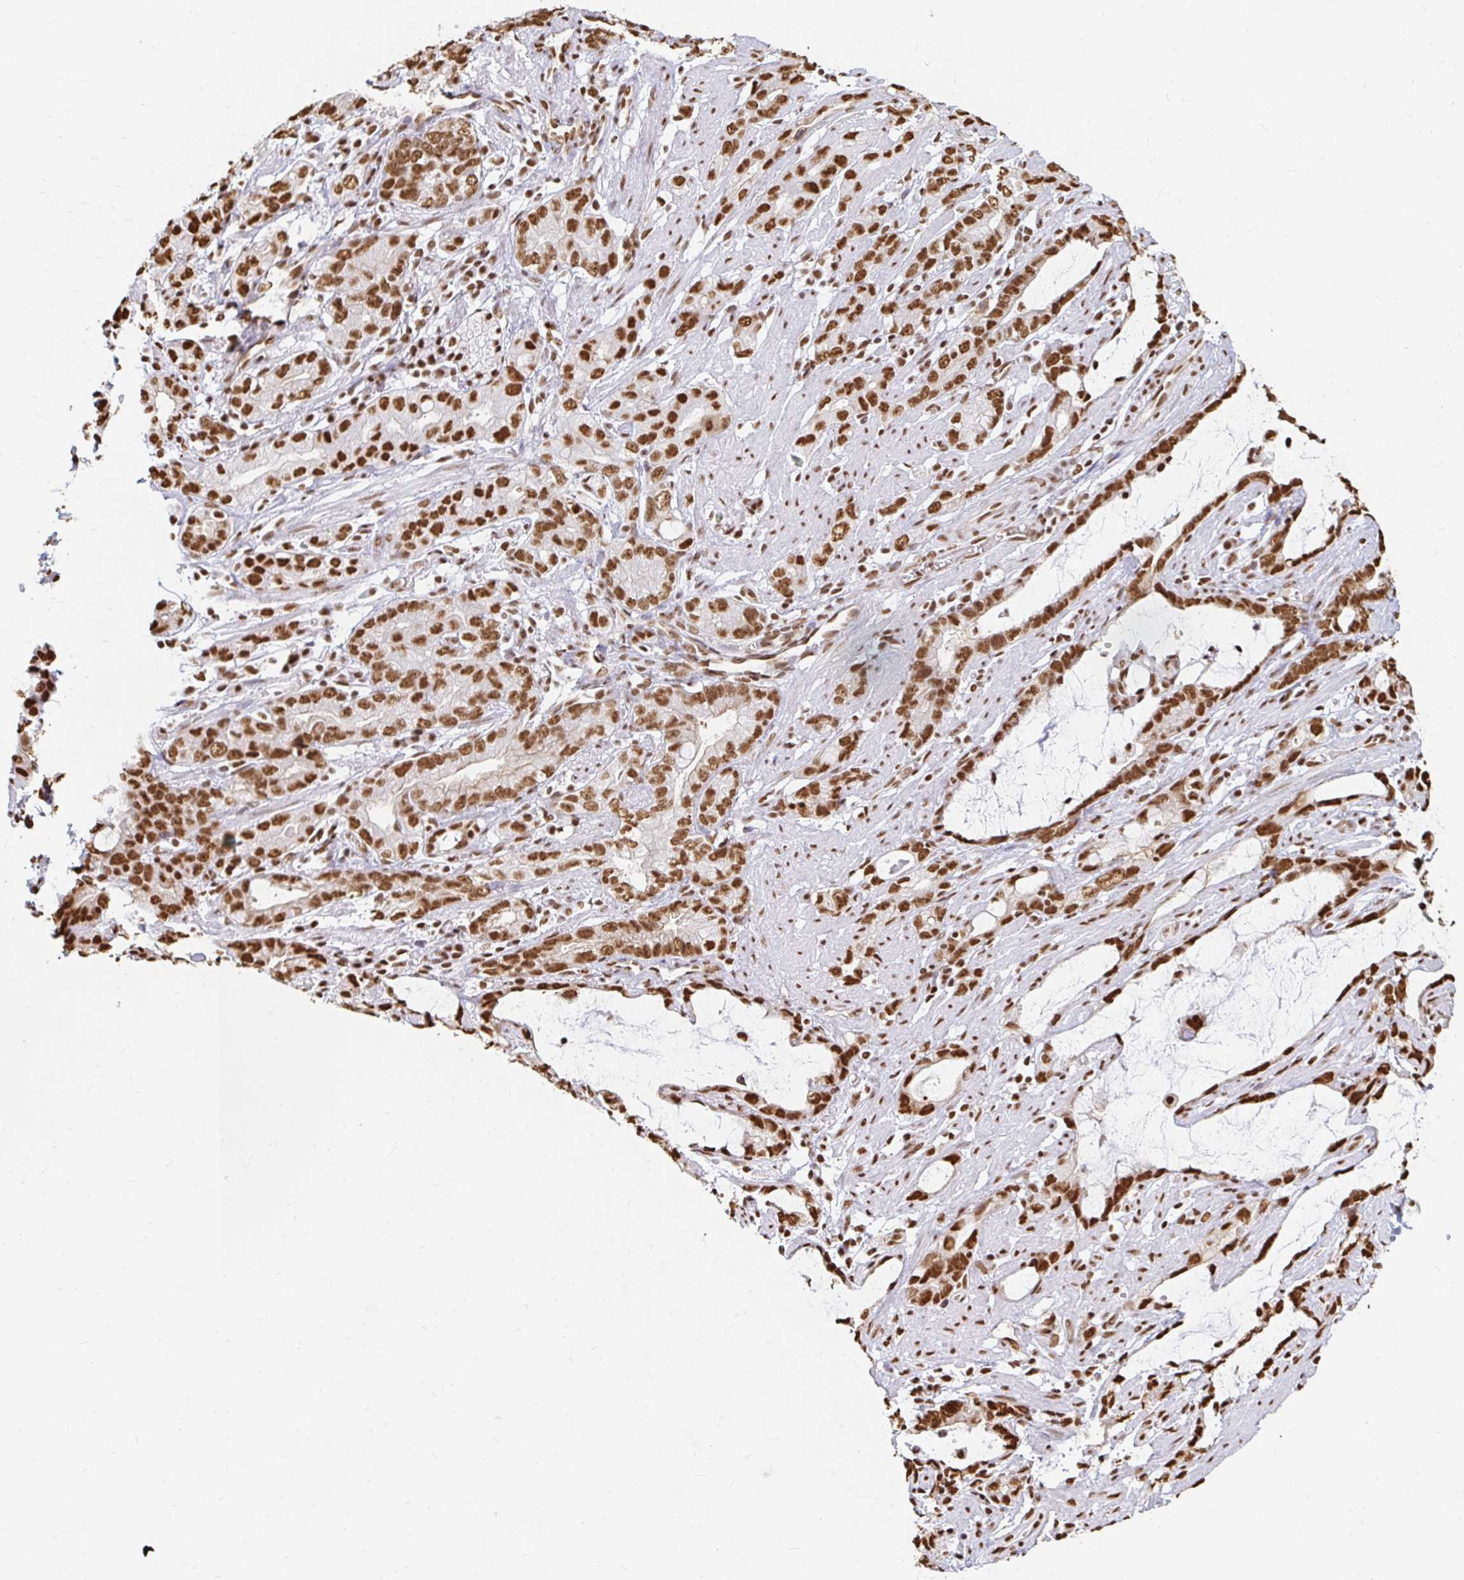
{"staining": {"intensity": "strong", "quantity": ">75%", "location": "nuclear"}, "tissue": "stomach cancer", "cell_type": "Tumor cells", "image_type": "cancer", "snomed": [{"axis": "morphology", "description": "Adenocarcinoma, NOS"}, {"axis": "topography", "description": "Stomach"}], "caption": "Protein staining reveals strong nuclear expression in about >75% of tumor cells in adenocarcinoma (stomach). (brown staining indicates protein expression, while blue staining denotes nuclei).", "gene": "HNRNPU", "patient": {"sex": "male", "age": 55}}